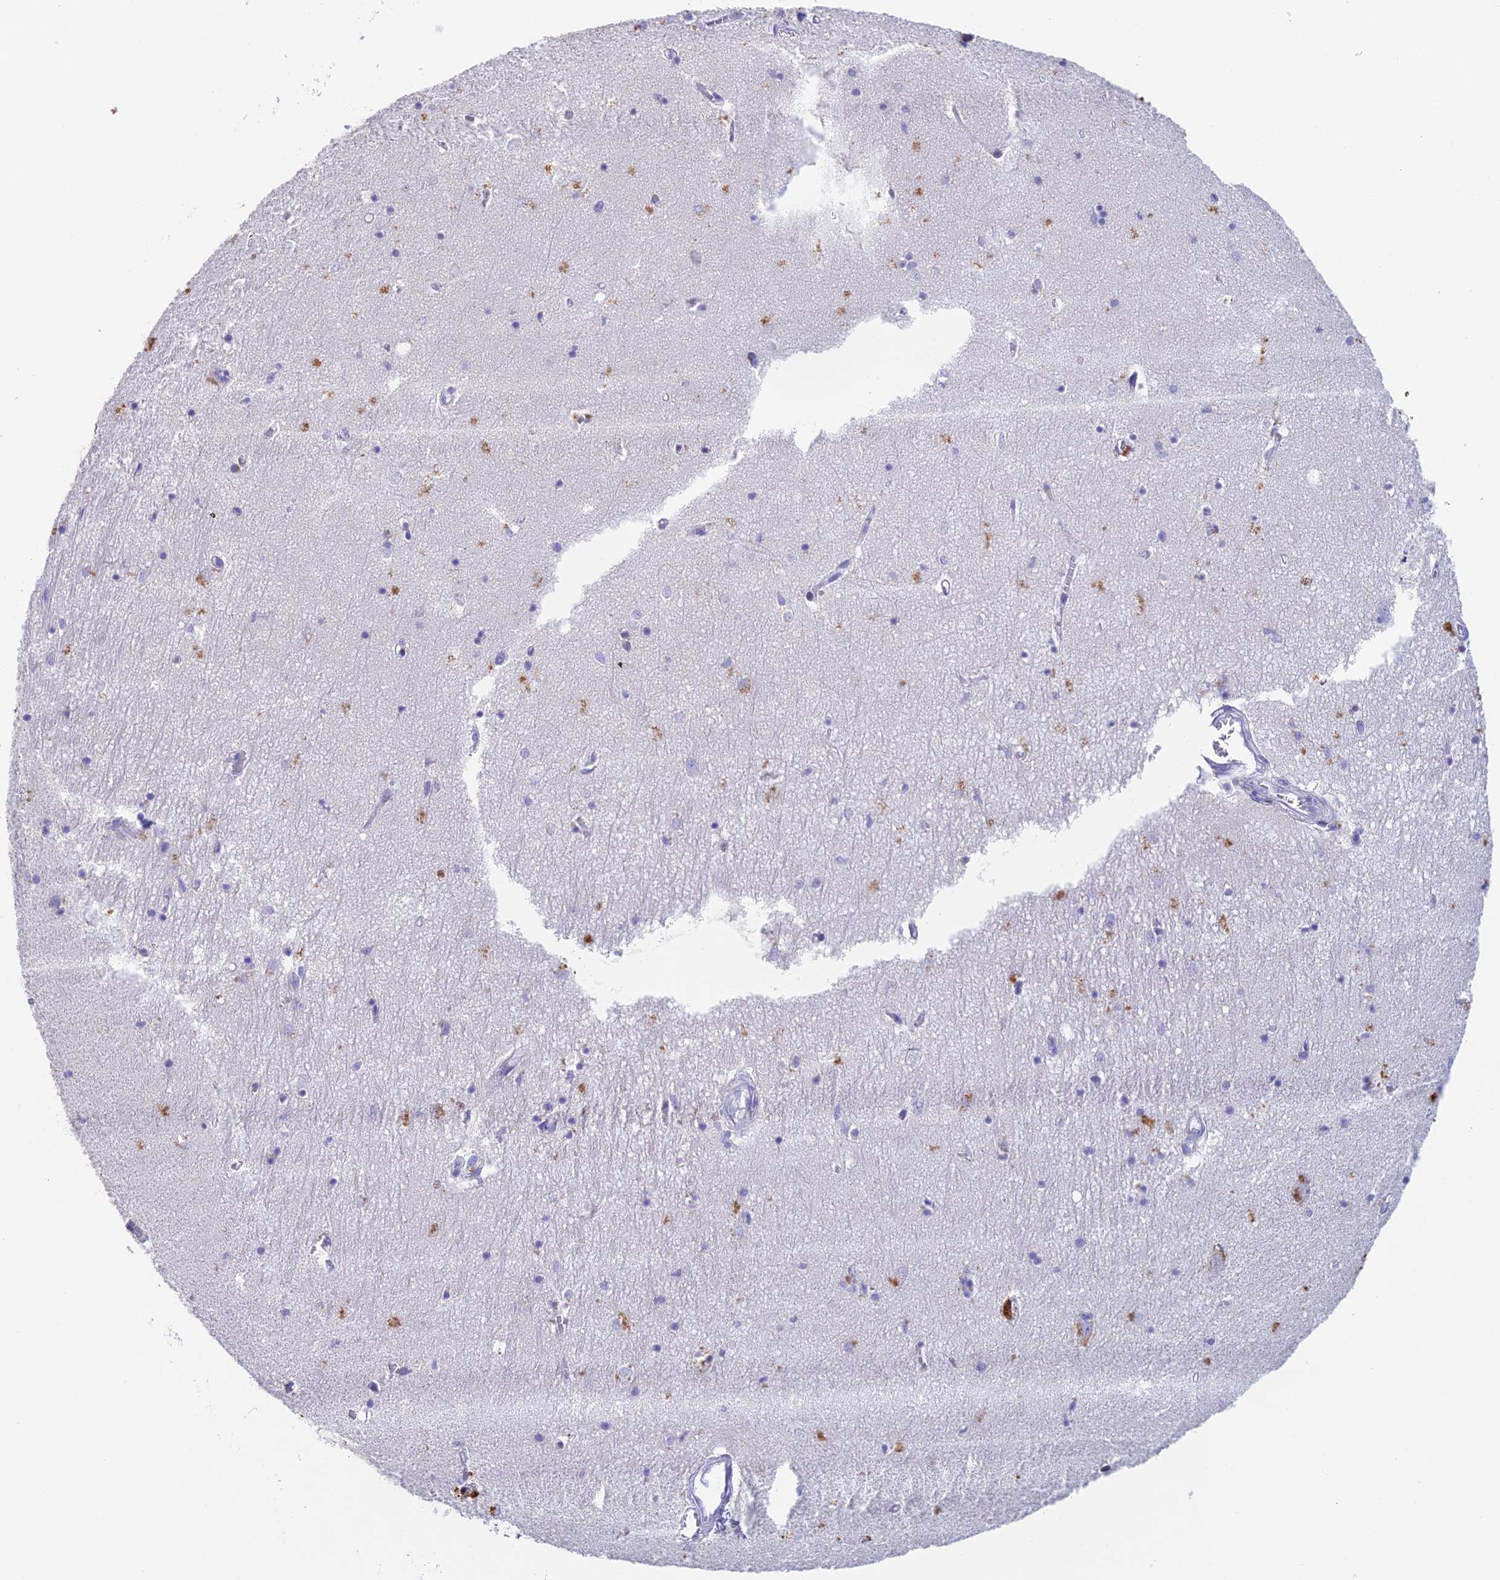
{"staining": {"intensity": "negative", "quantity": "none", "location": "none"}, "tissue": "hippocampus", "cell_type": "Glial cells", "image_type": "normal", "snomed": [{"axis": "morphology", "description": "Normal tissue, NOS"}, {"axis": "topography", "description": "Hippocampus"}], "caption": "Immunohistochemistry of benign hippocampus demonstrates no staining in glial cells. The staining was performed using DAB (3,3'-diaminobenzidine) to visualize the protein expression in brown, while the nuclei were stained in blue with hematoxylin (Magnification: 20x).", "gene": "REXO5", "patient": {"sex": "female", "age": 64}}